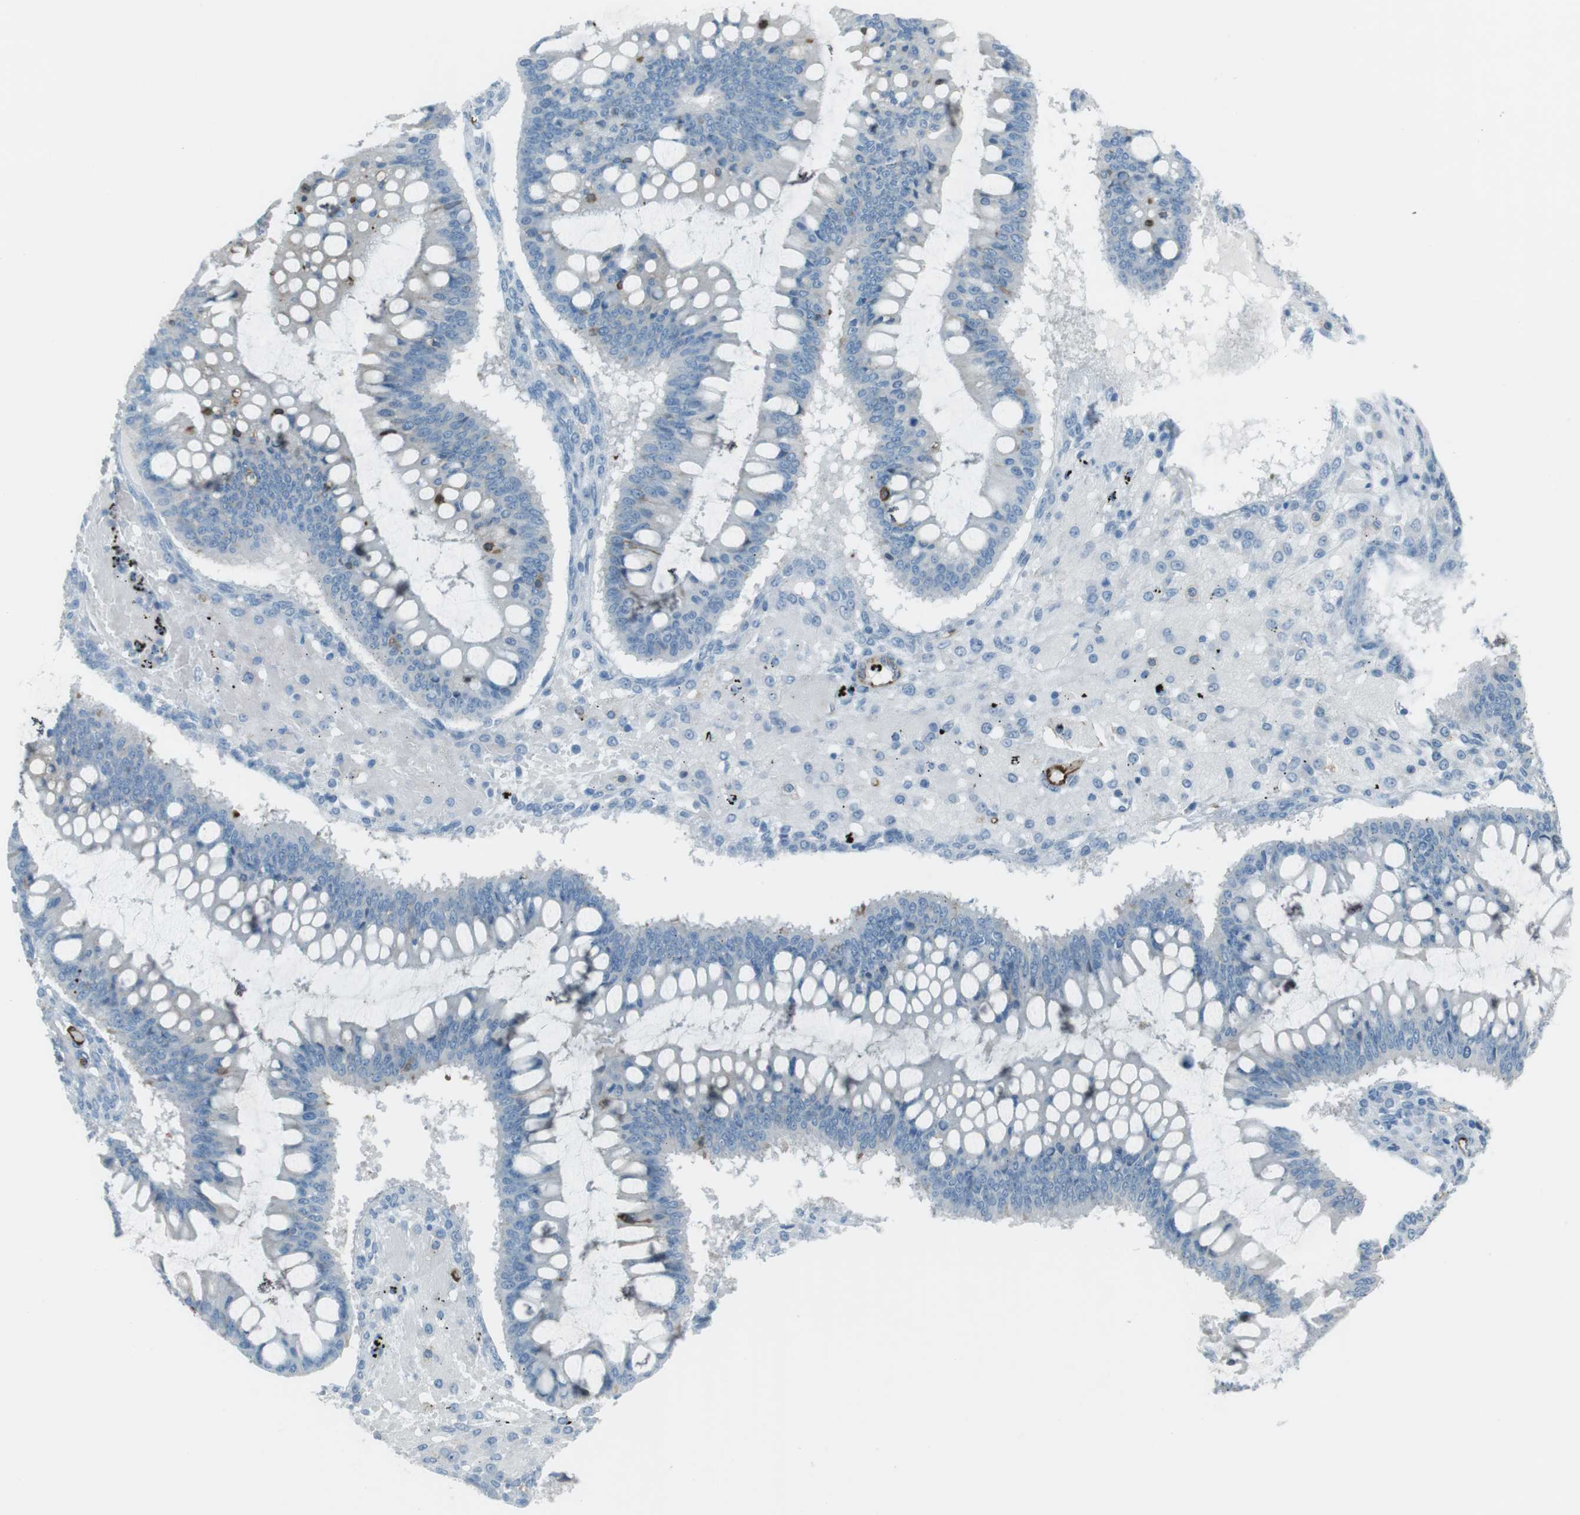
{"staining": {"intensity": "negative", "quantity": "none", "location": "none"}, "tissue": "ovarian cancer", "cell_type": "Tumor cells", "image_type": "cancer", "snomed": [{"axis": "morphology", "description": "Cystadenocarcinoma, mucinous, NOS"}, {"axis": "topography", "description": "Ovary"}], "caption": "This is a histopathology image of immunohistochemistry (IHC) staining of mucinous cystadenocarcinoma (ovarian), which shows no staining in tumor cells. (DAB immunohistochemistry visualized using brightfield microscopy, high magnification).", "gene": "TUBB2A", "patient": {"sex": "female", "age": 73}}